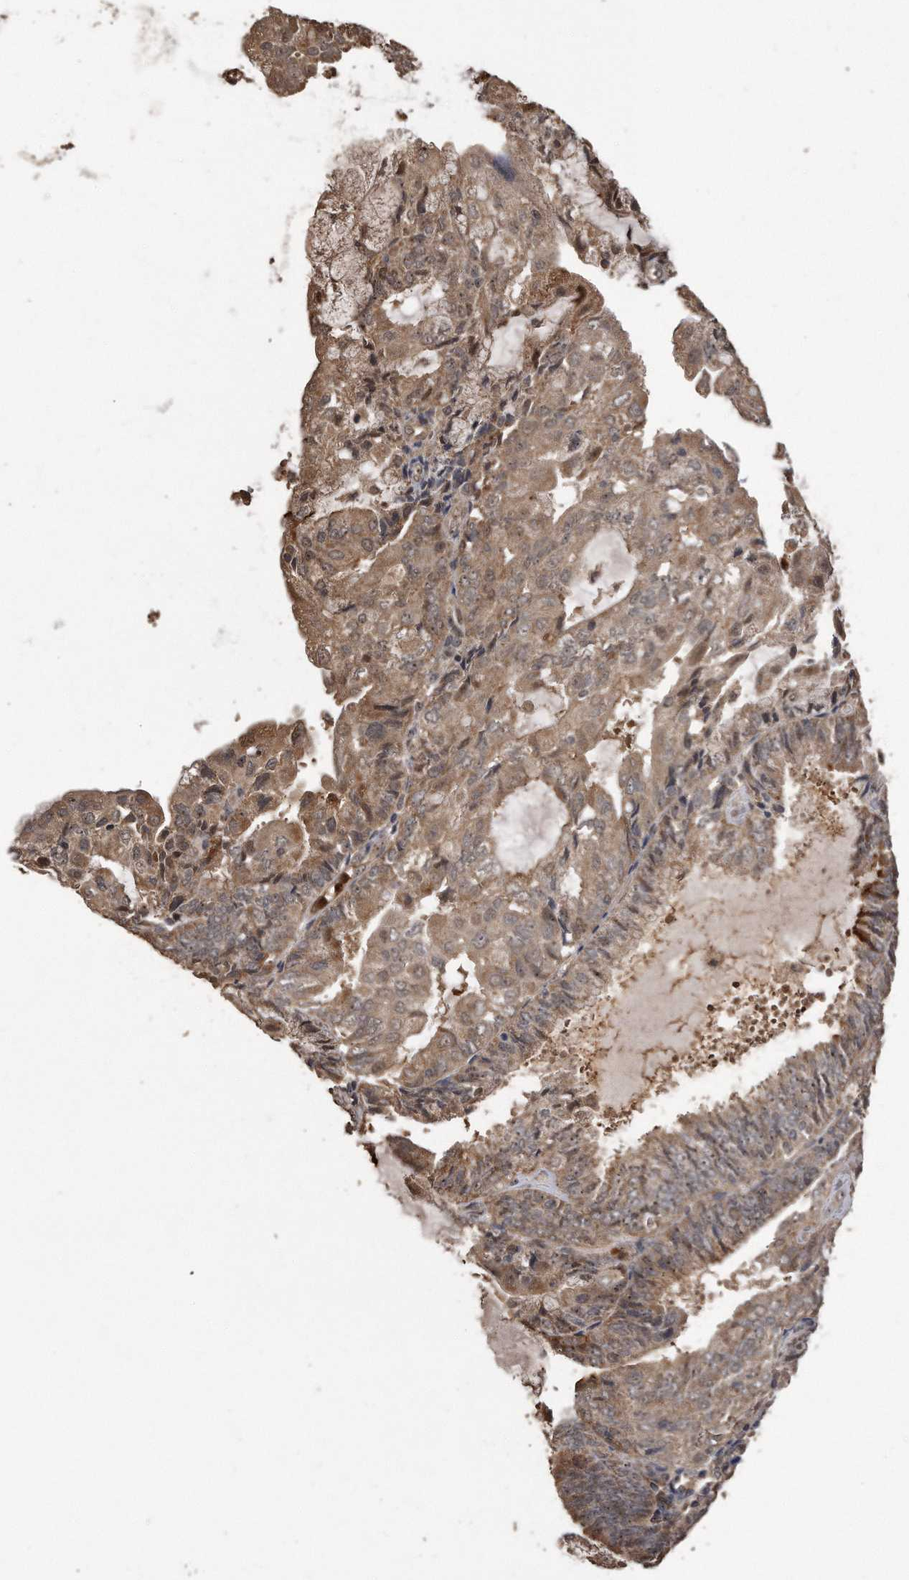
{"staining": {"intensity": "moderate", "quantity": ">75%", "location": "cytoplasmic/membranous,nuclear"}, "tissue": "endometrial cancer", "cell_type": "Tumor cells", "image_type": "cancer", "snomed": [{"axis": "morphology", "description": "Adenocarcinoma, NOS"}, {"axis": "topography", "description": "Endometrium"}], "caption": "Immunohistochemistry (IHC) (DAB (3,3'-diaminobenzidine)) staining of endometrial adenocarcinoma shows moderate cytoplasmic/membranous and nuclear protein positivity in approximately >75% of tumor cells.", "gene": "PELO", "patient": {"sex": "female", "age": 81}}